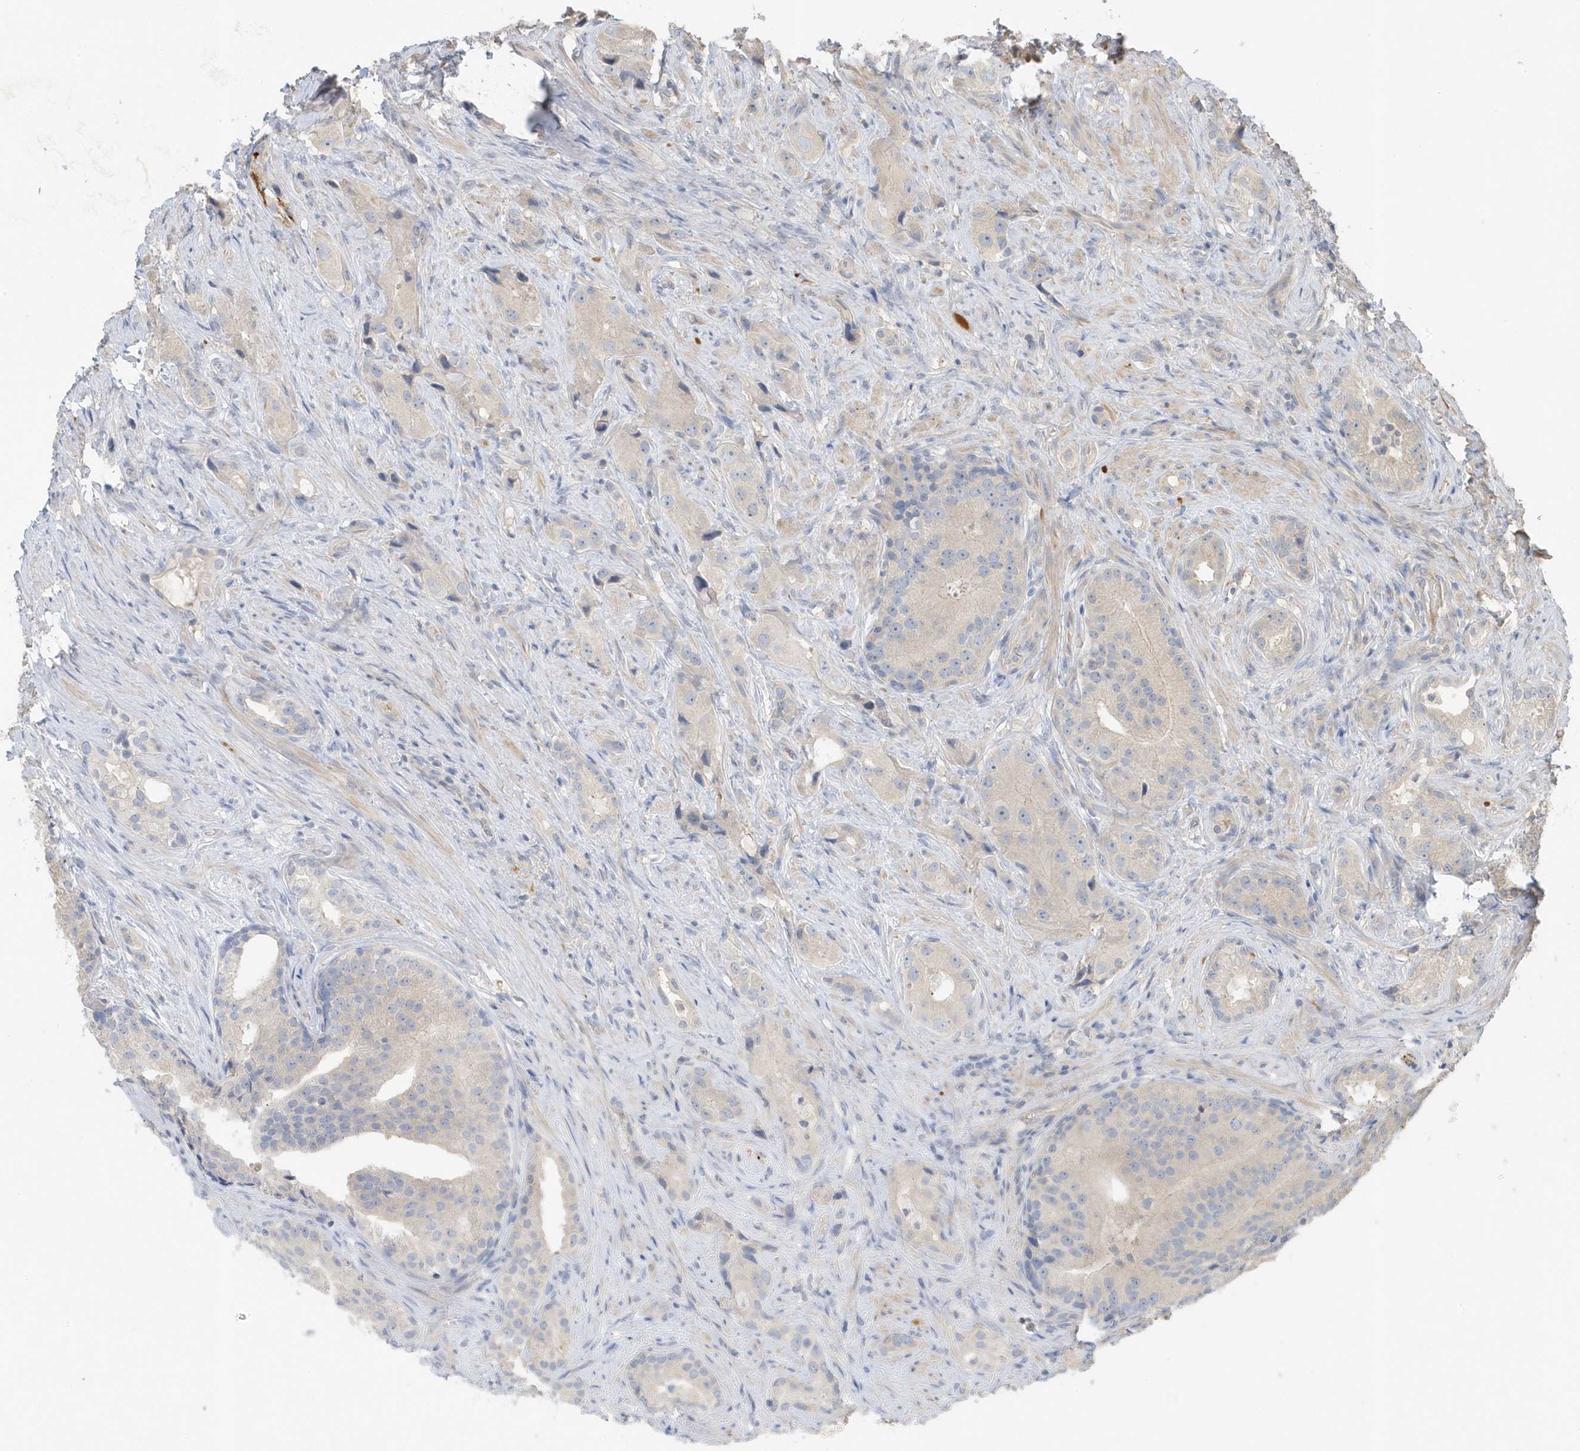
{"staining": {"intensity": "negative", "quantity": "none", "location": "none"}, "tissue": "prostate cancer", "cell_type": "Tumor cells", "image_type": "cancer", "snomed": [{"axis": "morphology", "description": "Adenocarcinoma, Low grade"}, {"axis": "topography", "description": "Prostate"}], "caption": "Prostate cancer was stained to show a protein in brown. There is no significant staining in tumor cells. The staining is performed using DAB (3,3'-diaminobenzidine) brown chromogen with nuclei counter-stained in using hematoxylin.", "gene": "USP53", "patient": {"sex": "male", "age": 71}}